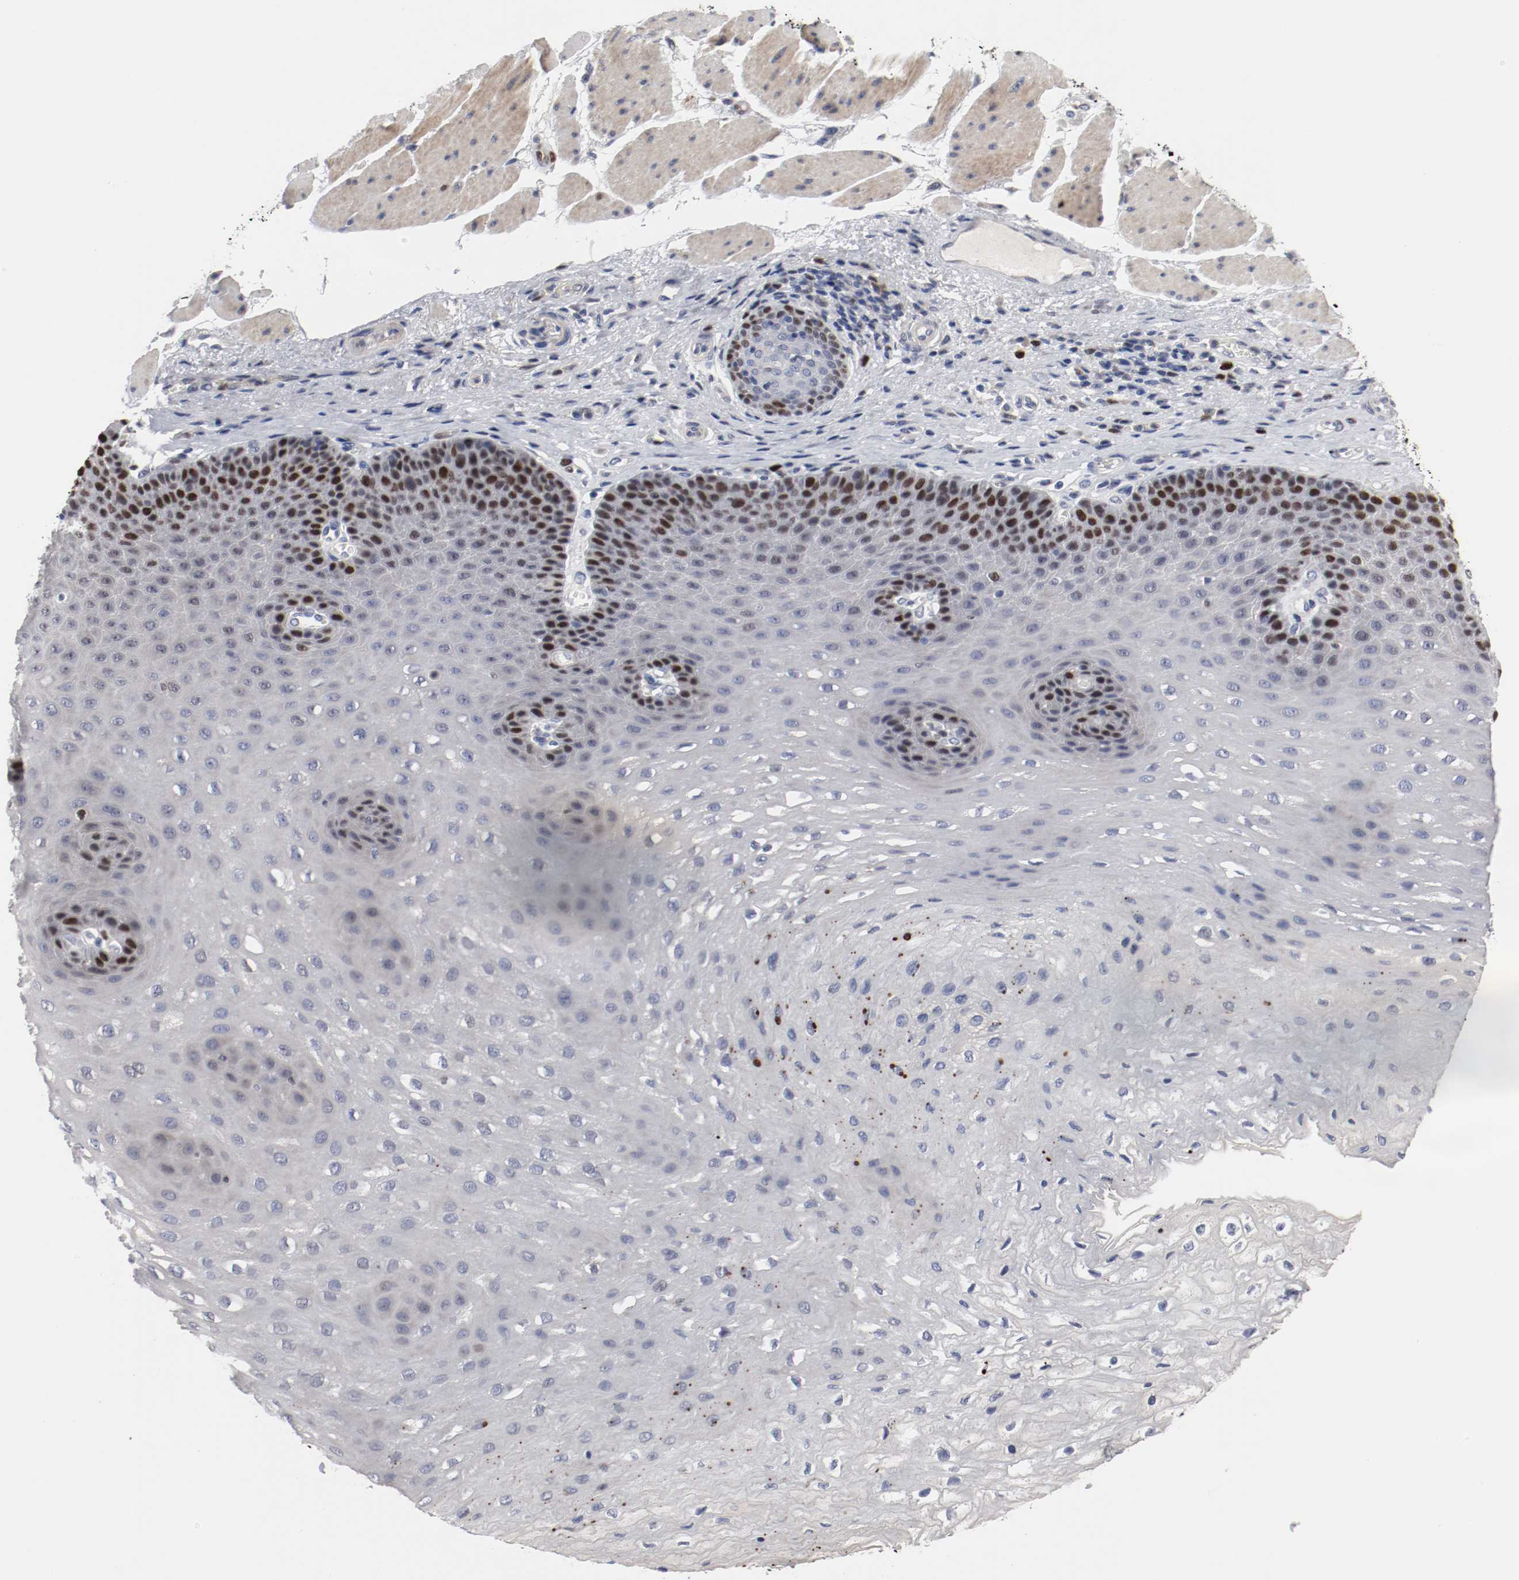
{"staining": {"intensity": "strong", "quantity": "<25%", "location": "nuclear"}, "tissue": "esophagus", "cell_type": "Squamous epithelial cells", "image_type": "normal", "snomed": [{"axis": "morphology", "description": "Normal tissue, NOS"}, {"axis": "topography", "description": "Esophagus"}], "caption": "Protein staining of normal esophagus shows strong nuclear staining in about <25% of squamous epithelial cells. Immunohistochemistry stains the protein of interest in brown and the nuclei are stained blue.", "gene": "MCM6", "patient": {"sex": "female", "age": 72}}